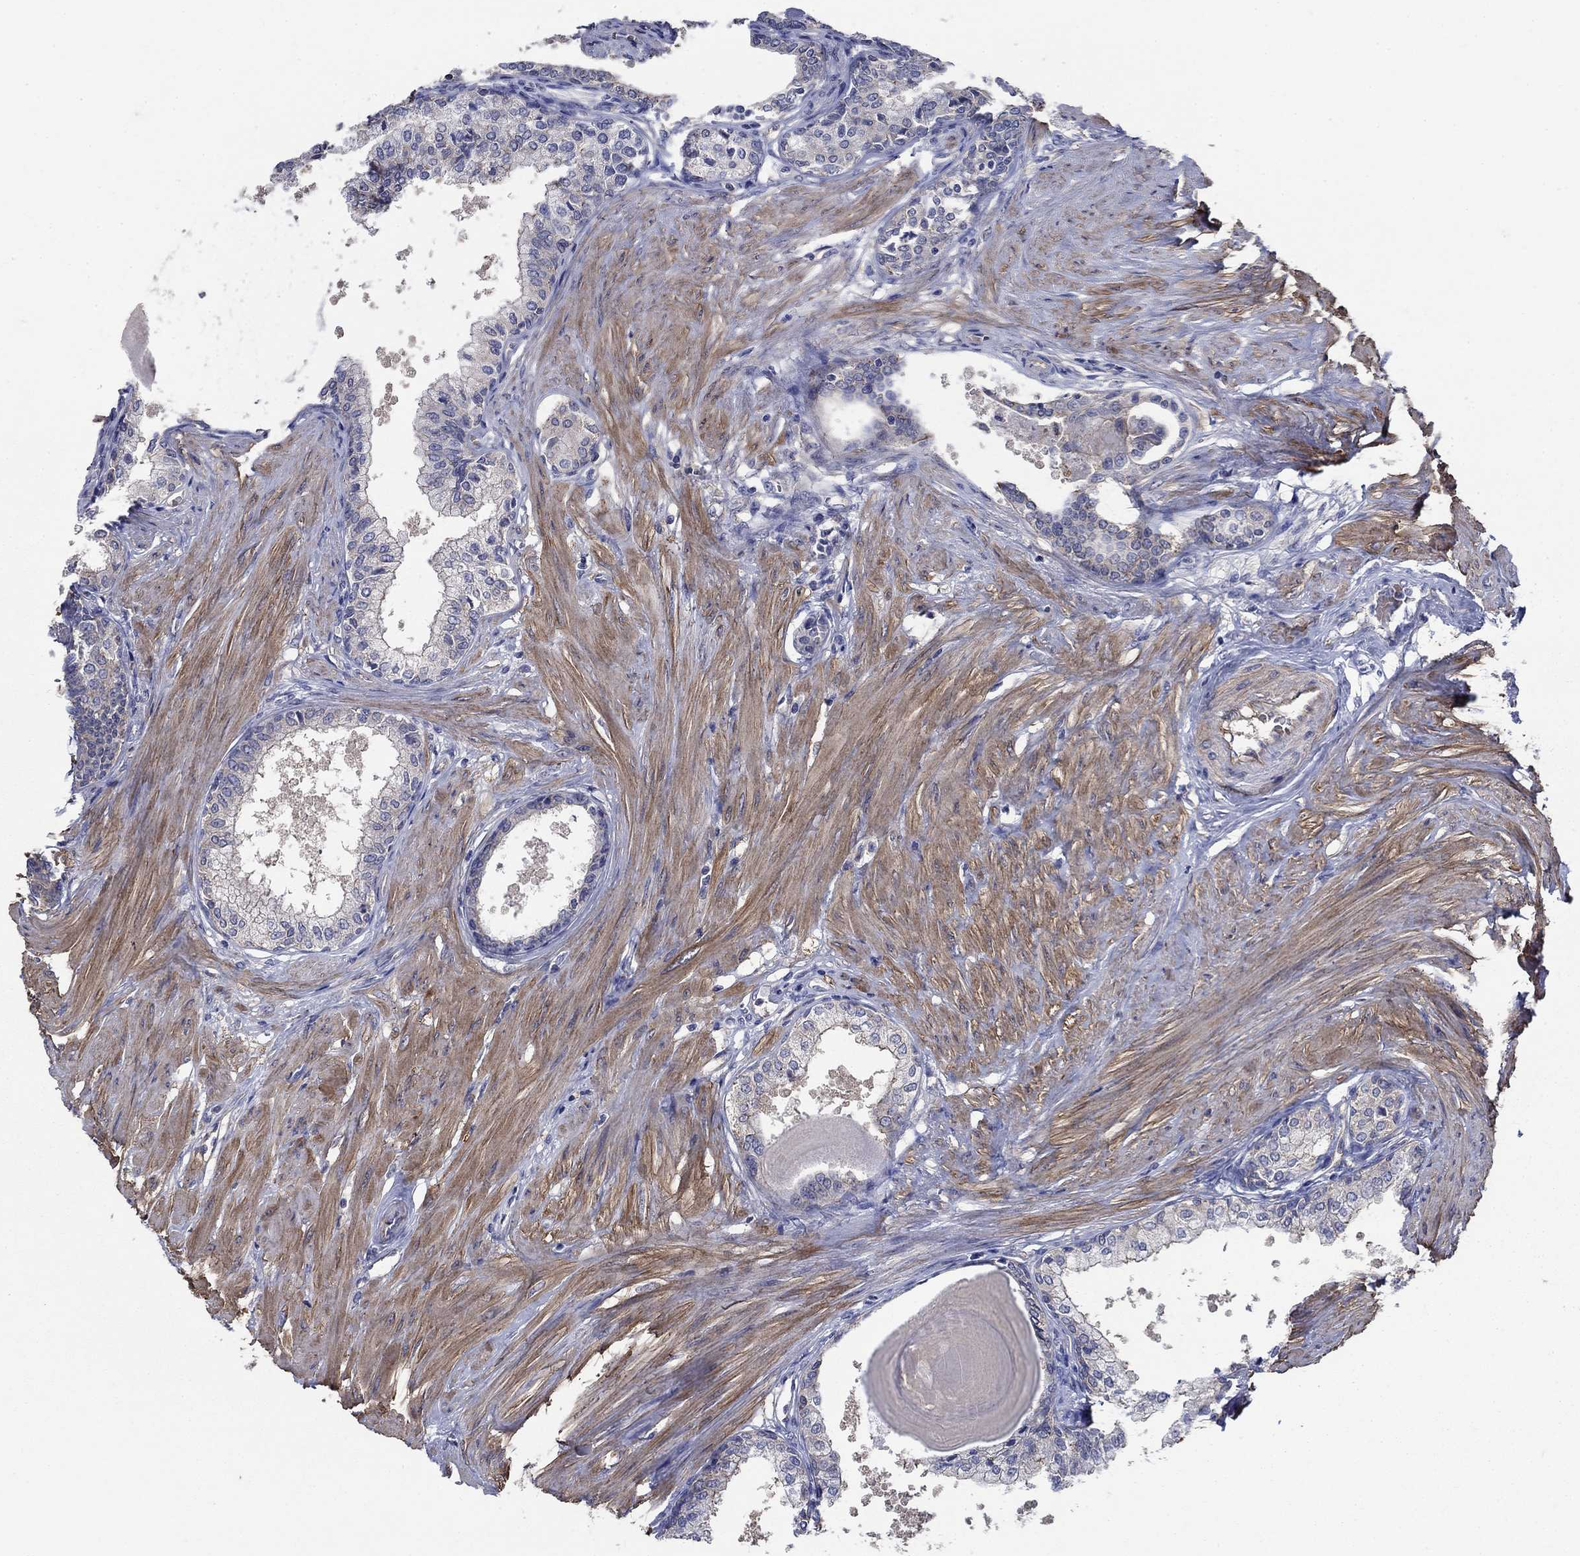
{"staining": {"intensity": "moderate", "quantity": "<25%", "location": "cytoplasmic/membranous"}, "tissue": "prostate", "cell_type": "Glandular cells", "image_type": "normal", "snomed": [{"axis": "morphology", "description": "Normal tissue, NOS"}, {"axis": "topography", "description": "Prostate"}], "caption": "IHC of benign prostate displays low levels of moderate cytoplasmic/membranous expression in about <25% of glandular cells. (DAB IHC with brightfield microscopy, high magnification).", "gene": "FLNC", "patient": {"sex": "male", "age": 63}}